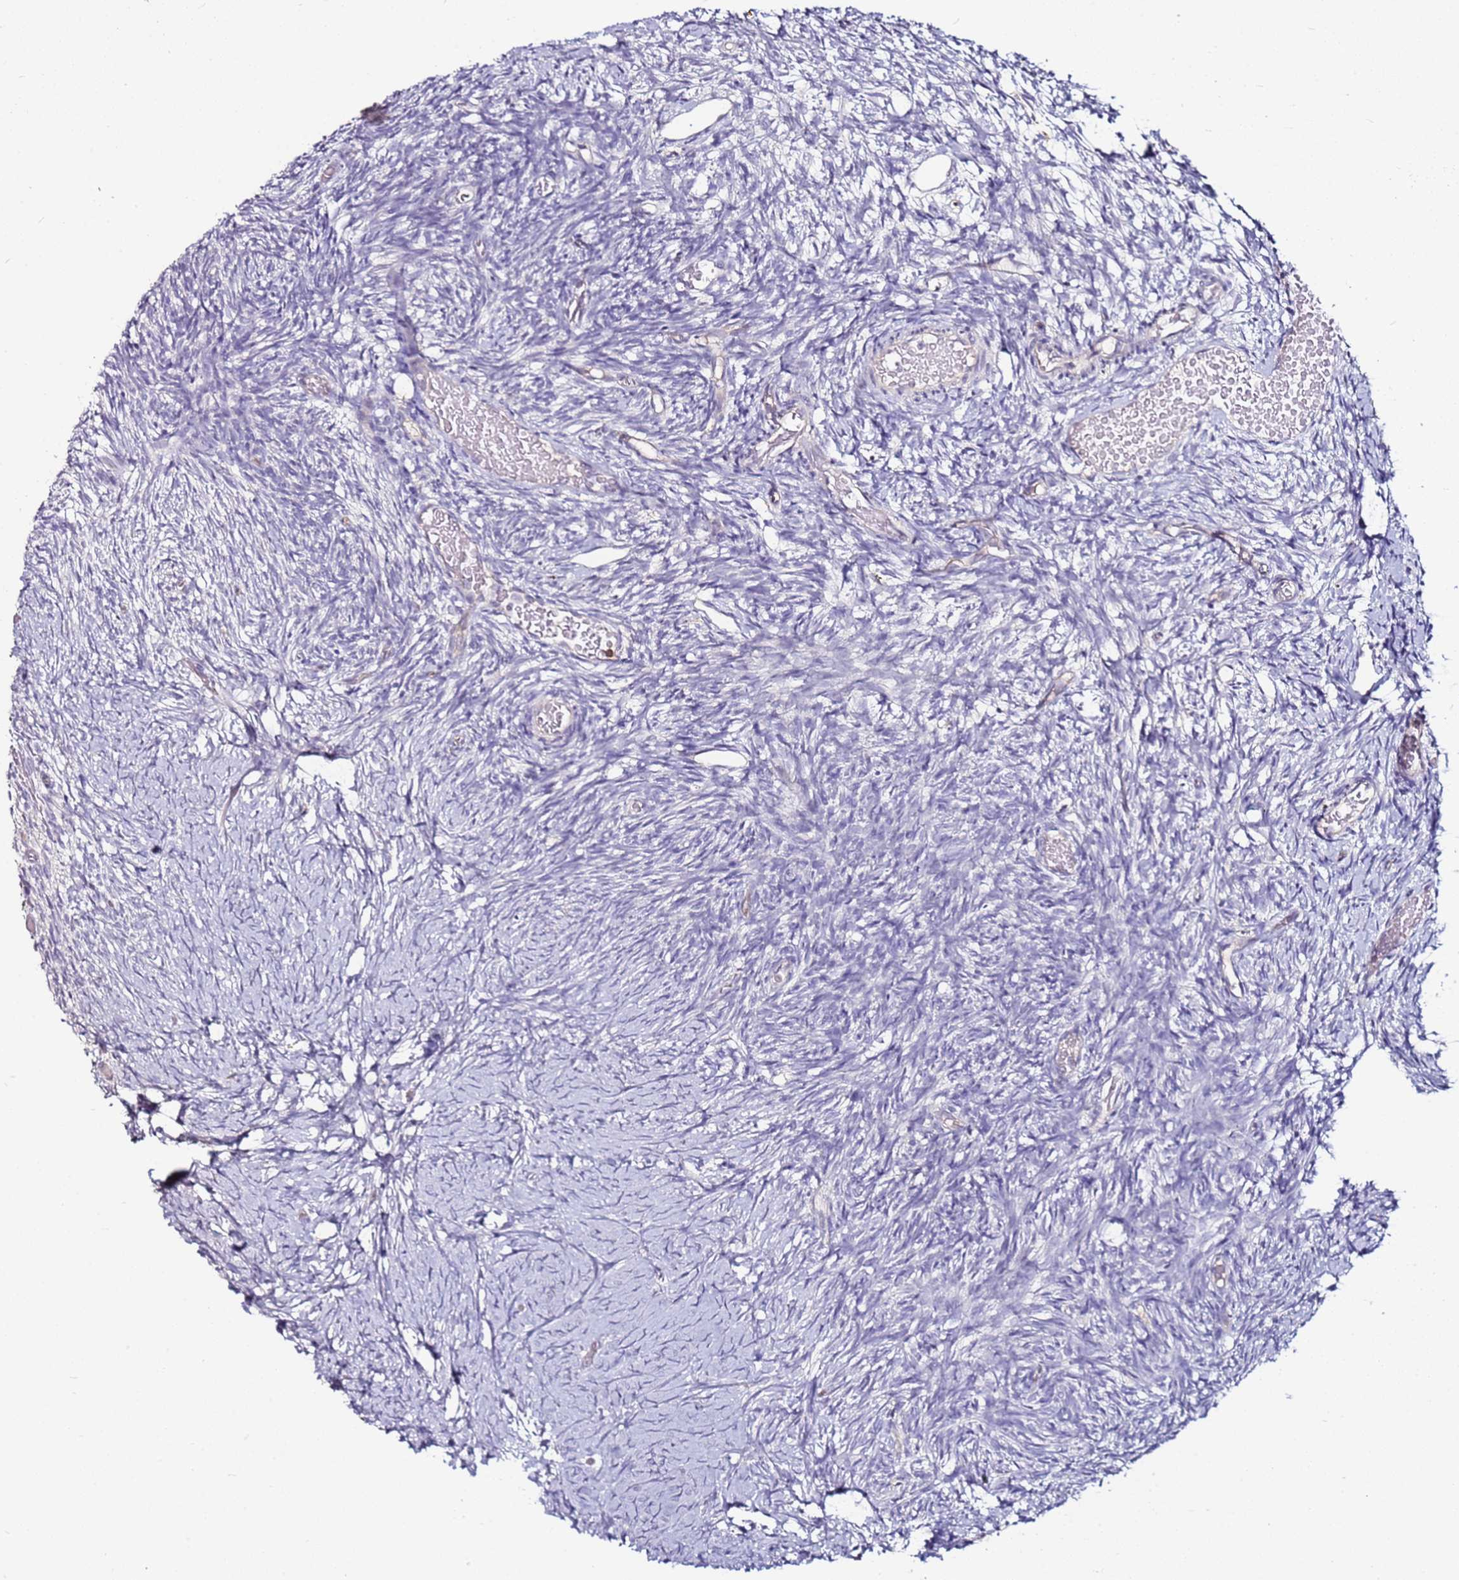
{"staining": {"intensity": "negative", "quantity": "none", "location": "none"}, "tissue": "ovary", "cell_type": "Ovarian stroma cells", "image_type": "normal", "snomed": [{"axis": "morphology", "description": "Normal tissue, NOS"}, {"axis": "topography", "description": "Ovary"}], "caption": "Ovarian stroma cells are negative for brown protein staining in normal ovary. Nuclei are stained in blue.", "gene": "SRRM5", "patient": {"sex": "female", "age": 39}}